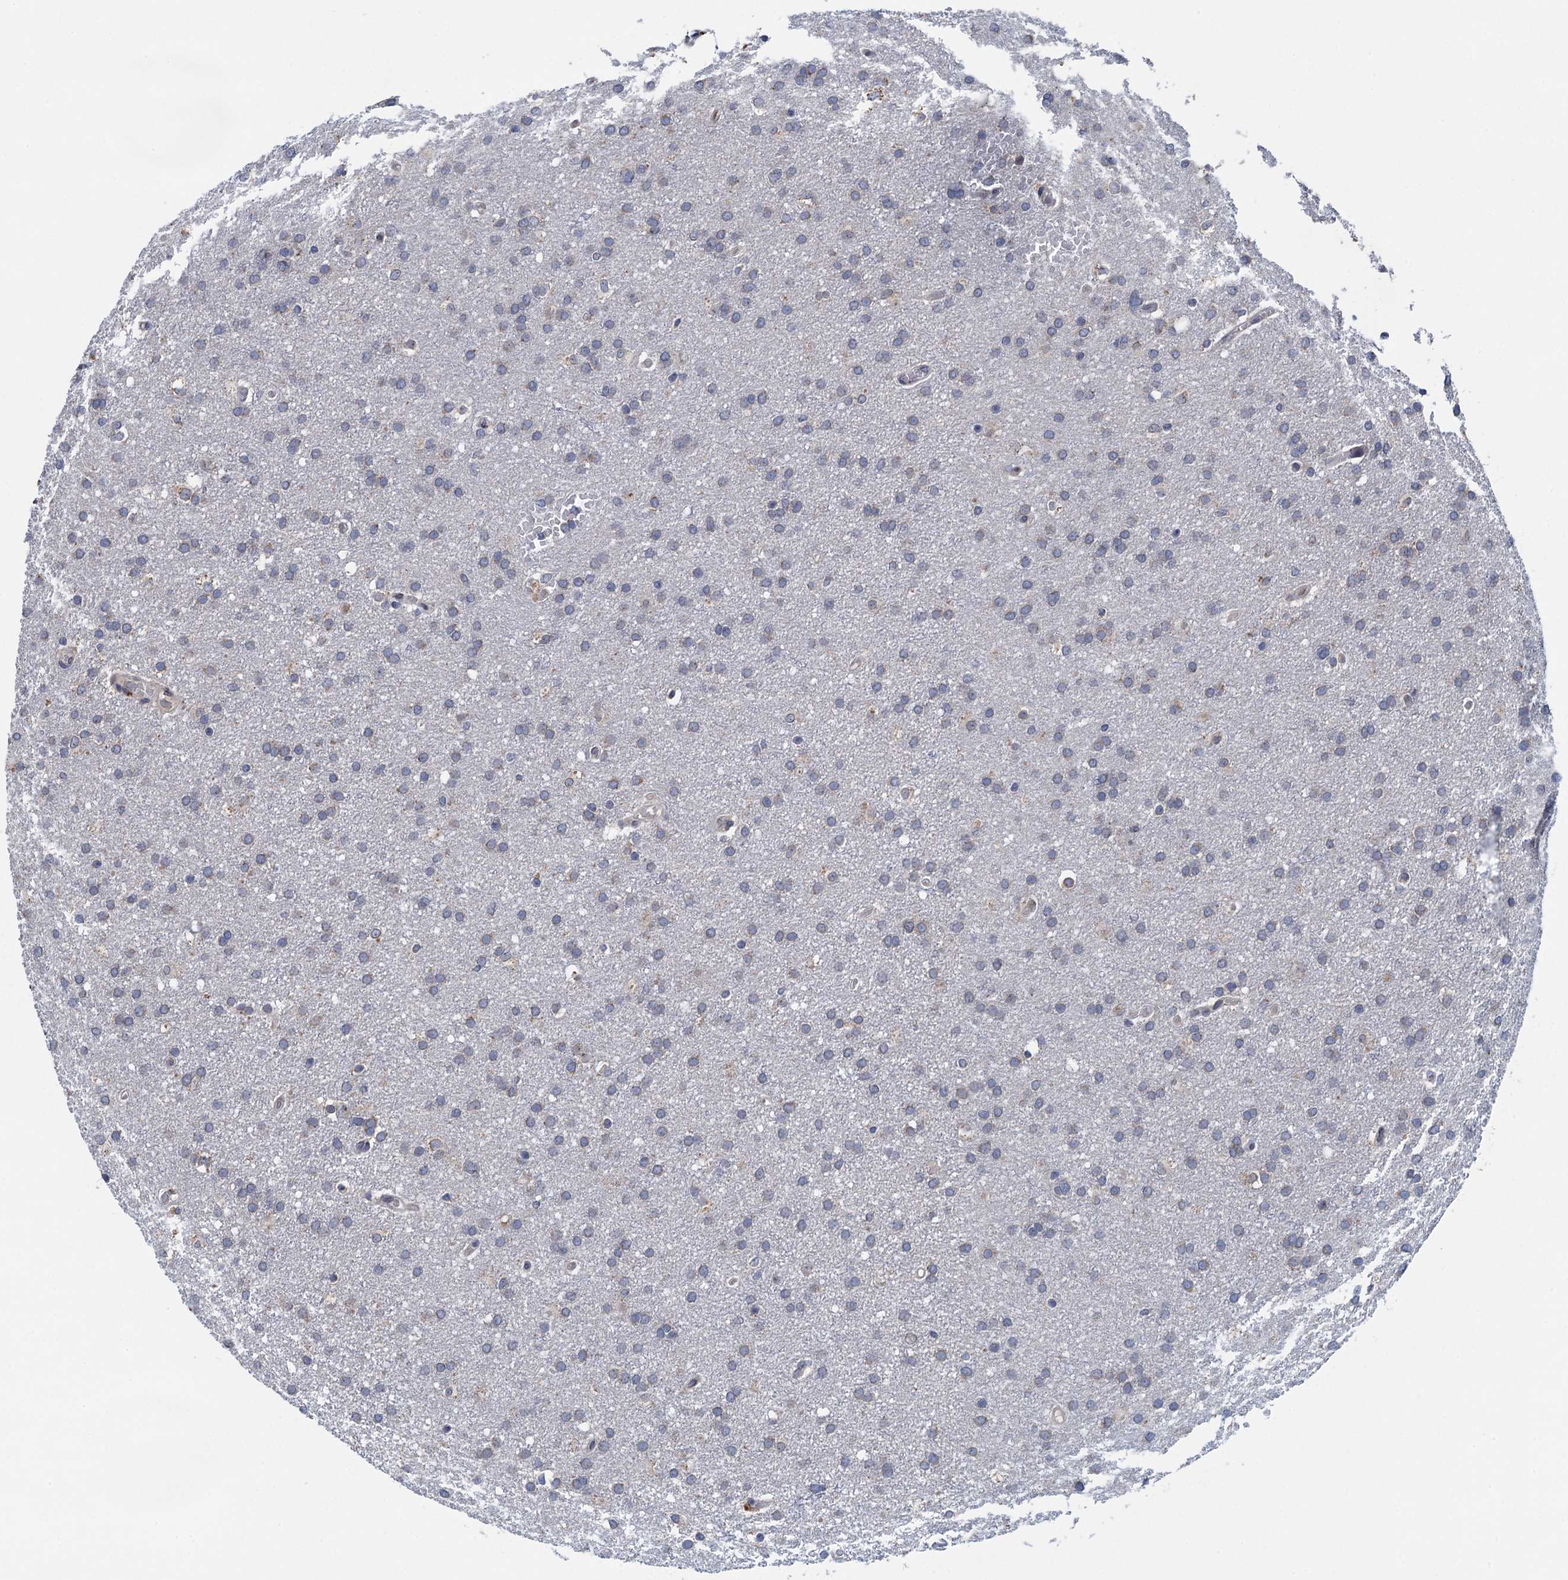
{"staining": {"intensity": "negative", "quantity": "none", "location": "none"}, "tissue": "glioma", "cell_type": "Tumor cells", "image_type": "cancer", "snomed": [{"axis": "morphology", "description": "Glioma, malignant, High grade"}, {"axis": "topography", "description": "Cerebral cortex"}], "caption": "IHC micrograph of human glioma stained for a protein (brown), which reveals no staining in tumor cells.", "gene": "CTU2", "patient": {"sex": "female", "age": 36}}